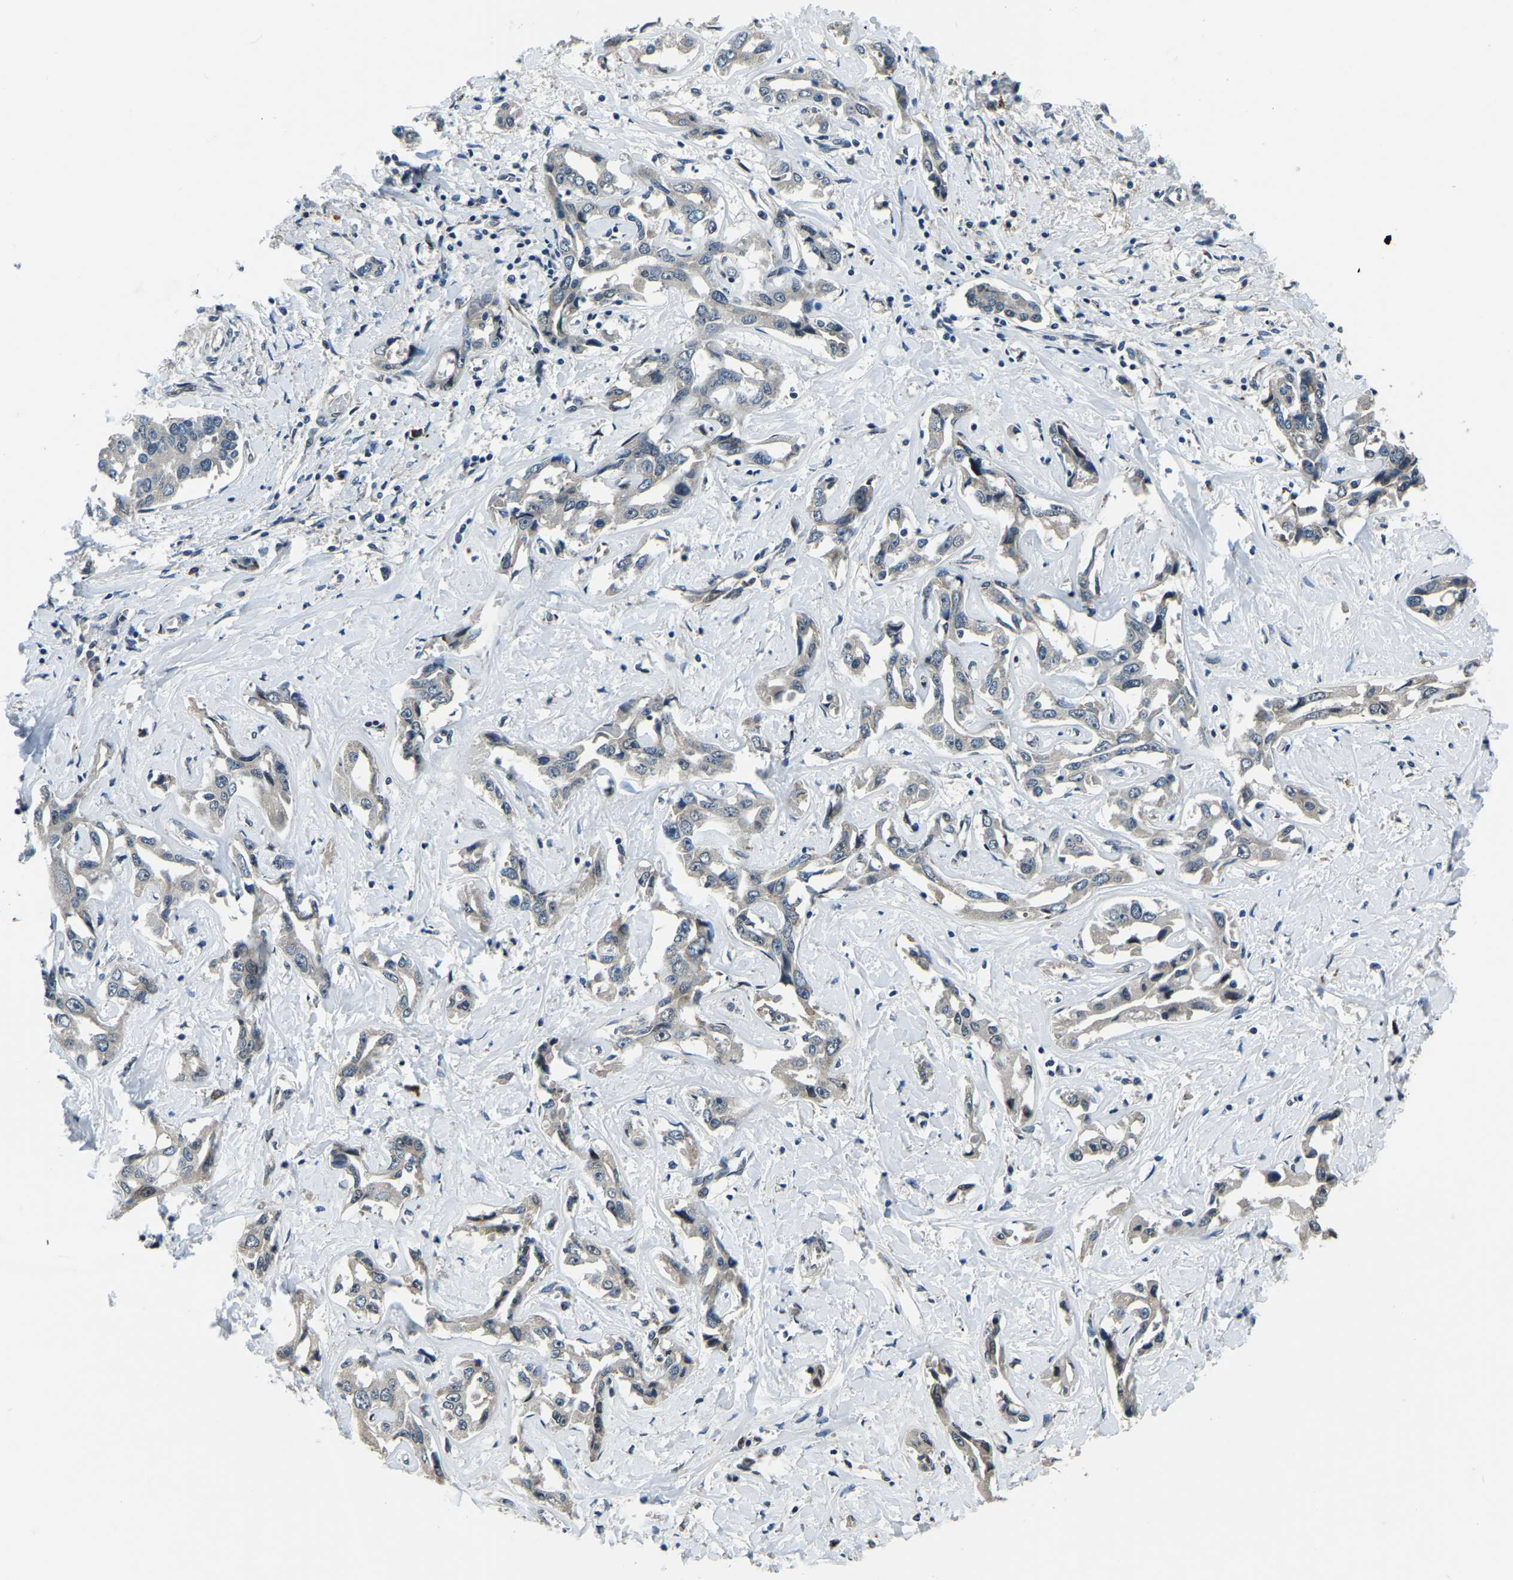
{"staining": {"intensity": "negative", "quantity": "none", "location": "none"}, "tissue": "liver cancer", "cell_type": "Tumor cells", "image_type": "cancer", "snomed": [{"axis": "morphology", "description": "Cholangiocarcinoma"}, {"axis": "topography", "description": "Liver"}], "caption": "Immunohistochemical staining of liver cholangiocarcinoma shows no significant expression in tumor cells. (DAB (3,3'-diaminobenzidine) immunohistochemistry (IHC) with hematoxylin counter stain).", "gene": "ING2", "patient": {"sex": "male", "age": 59}}